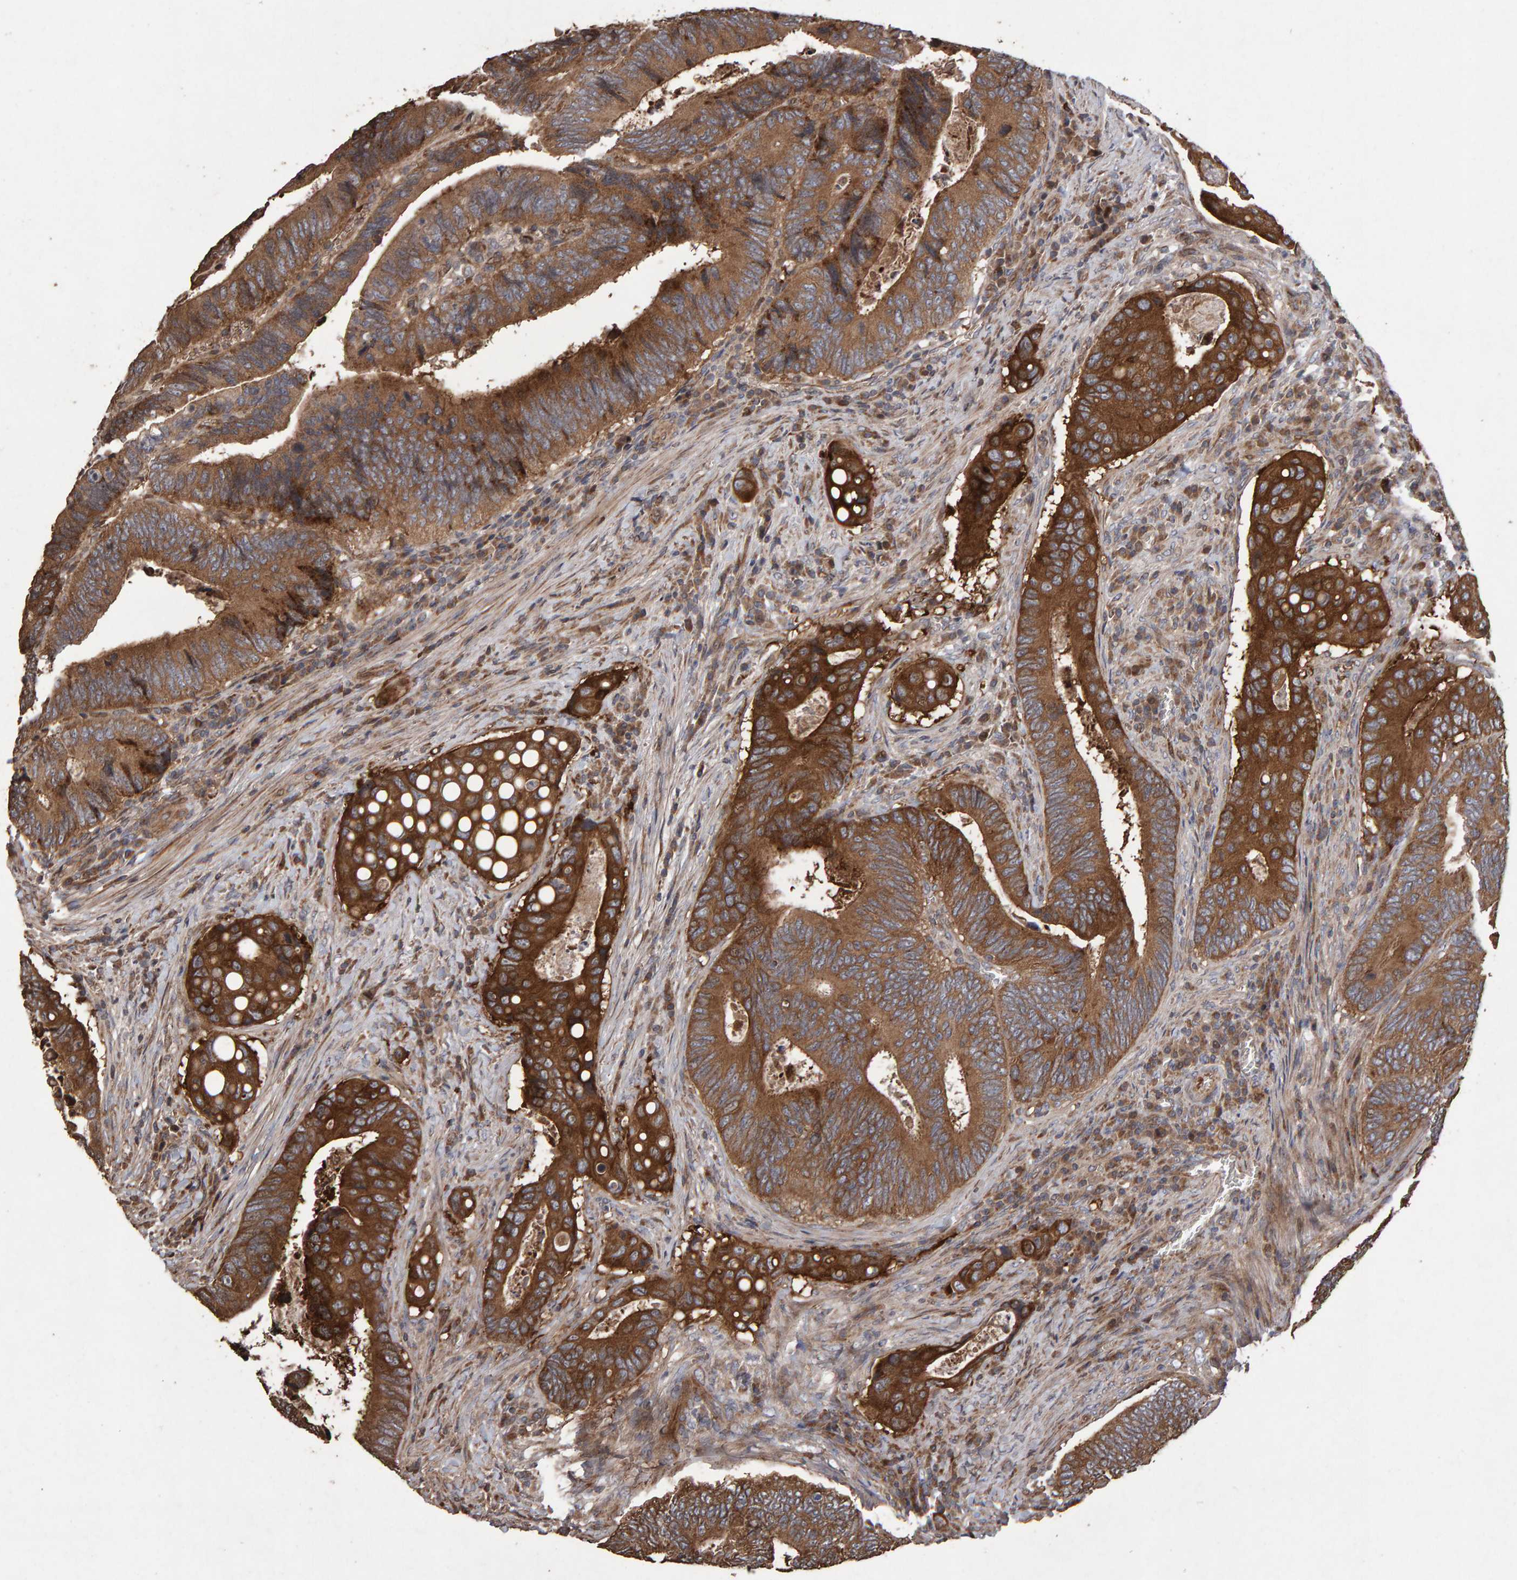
{"staining": {"intensity": "strong", "quantity": ">75%", "location": "cytoplasmic/membranous"}, "tissue": "colorectal cancer", "cell_type": "Tumor cells", "image_type": "cancer", "snomed": [{"axis": "morphology", "description": "Inflammation, NOS"}, {"axis": "morphology", "description": "Adenocarcinoma, NOS"}, {"axis": "topography", "description": "Colon"}], "caption": "Protein staining reveals strong cytoplasmic/membranous staining in about >75% of tumor cells in colorectal adenocarcinoma. Nuclei are stained in blue.", "gene": "OSBP2", "patient": {"sex": "male", "age": 72}}